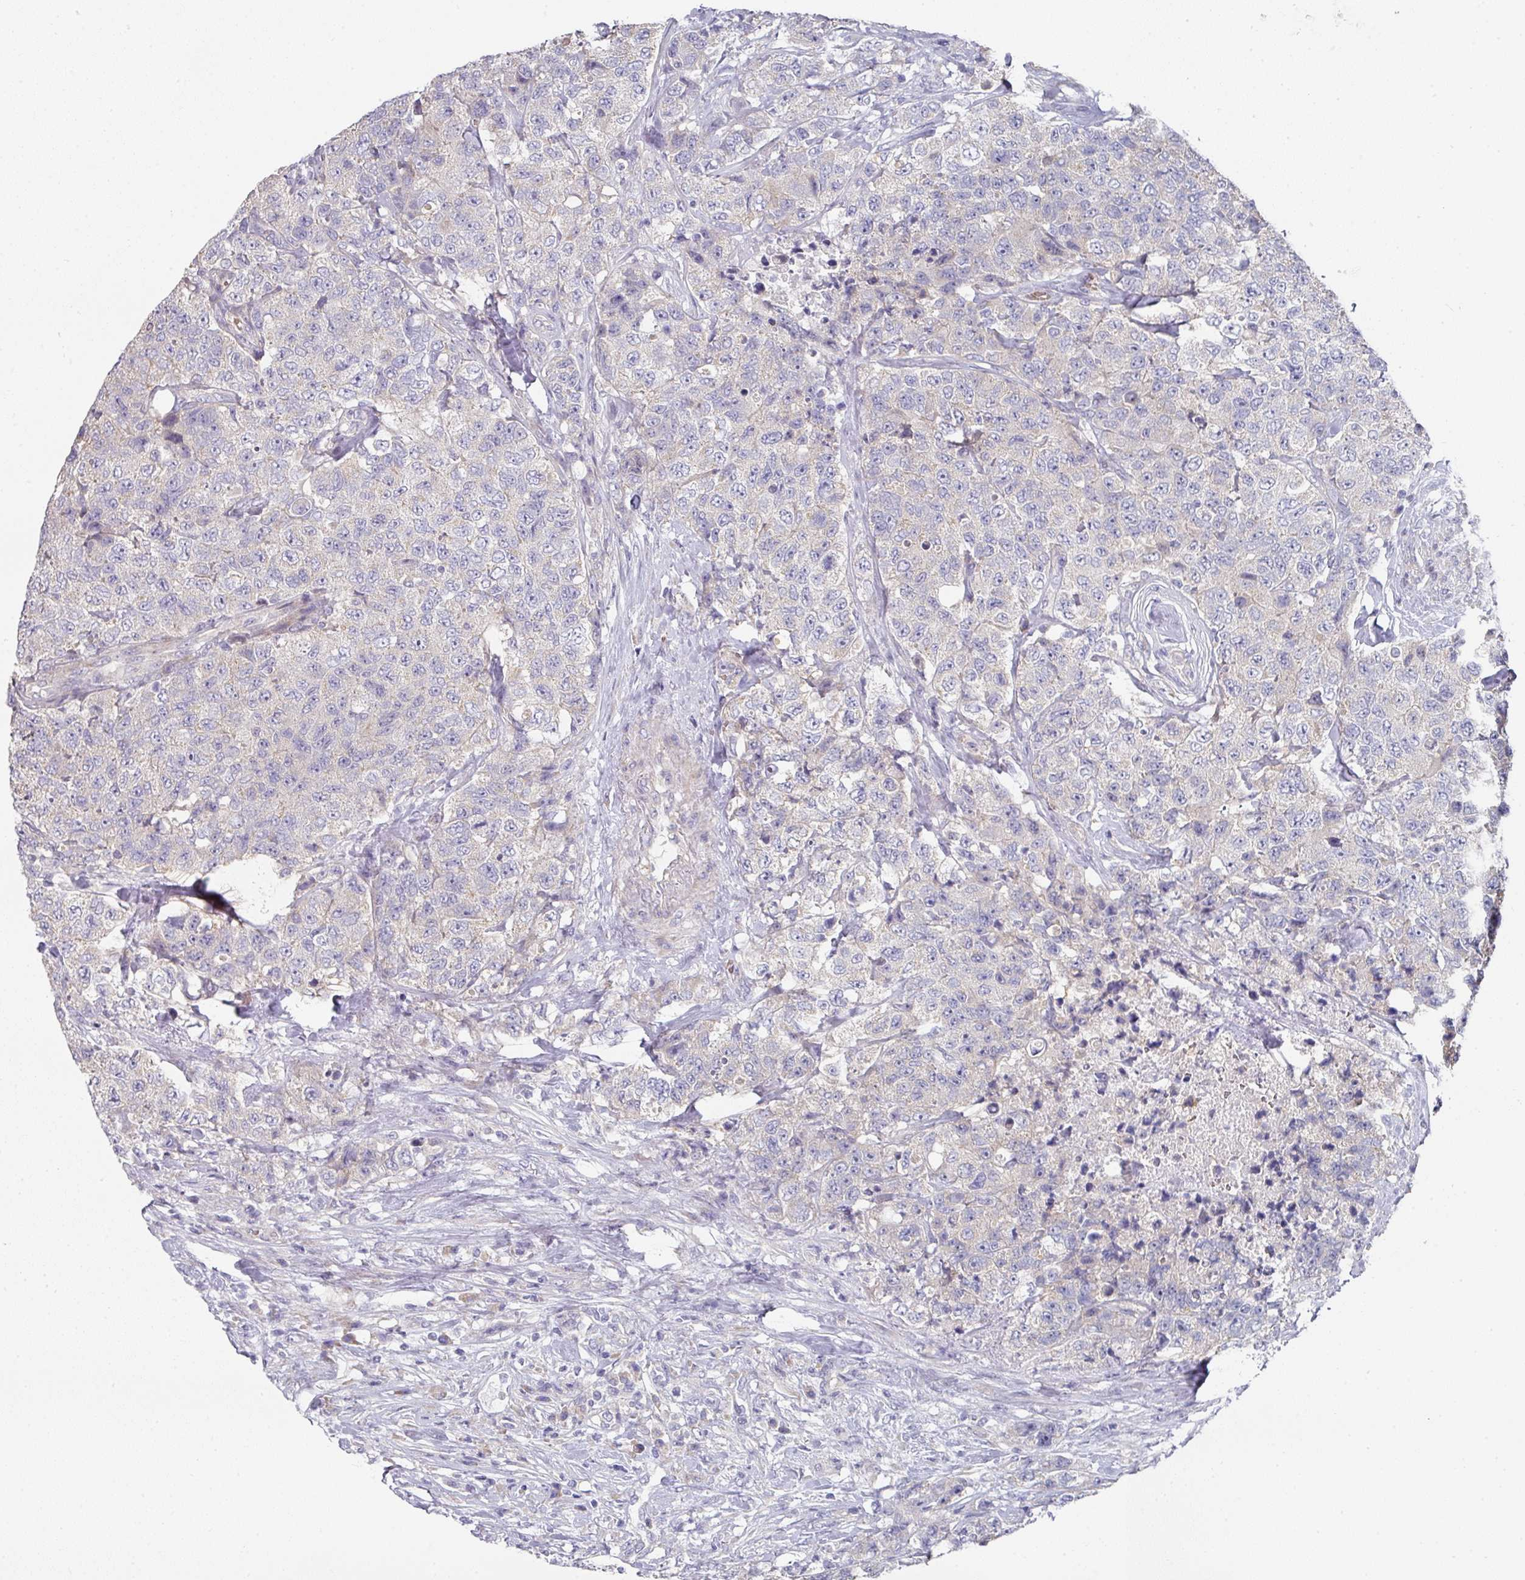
{"staining": {"intensity": "negative", "quantity": "none", "location": "none"}, "tissue": "urothelial cancer", "cell_type": "Tumor cells", "image_type": "cancer", "snomed": [{"axis": "morphology", "description": "Urothelial carcinoma, High grade"}, {"axis": "topography", "description": "Urinary bladder"}], "caption": "Human urothelial carcinoma (high-grade) stained for a protein using immunohistochemistry (IHC) displays no positivity in tumor cells.", "gene": "PYROXD2", "patient": {"sex": "female", "age": 78}}